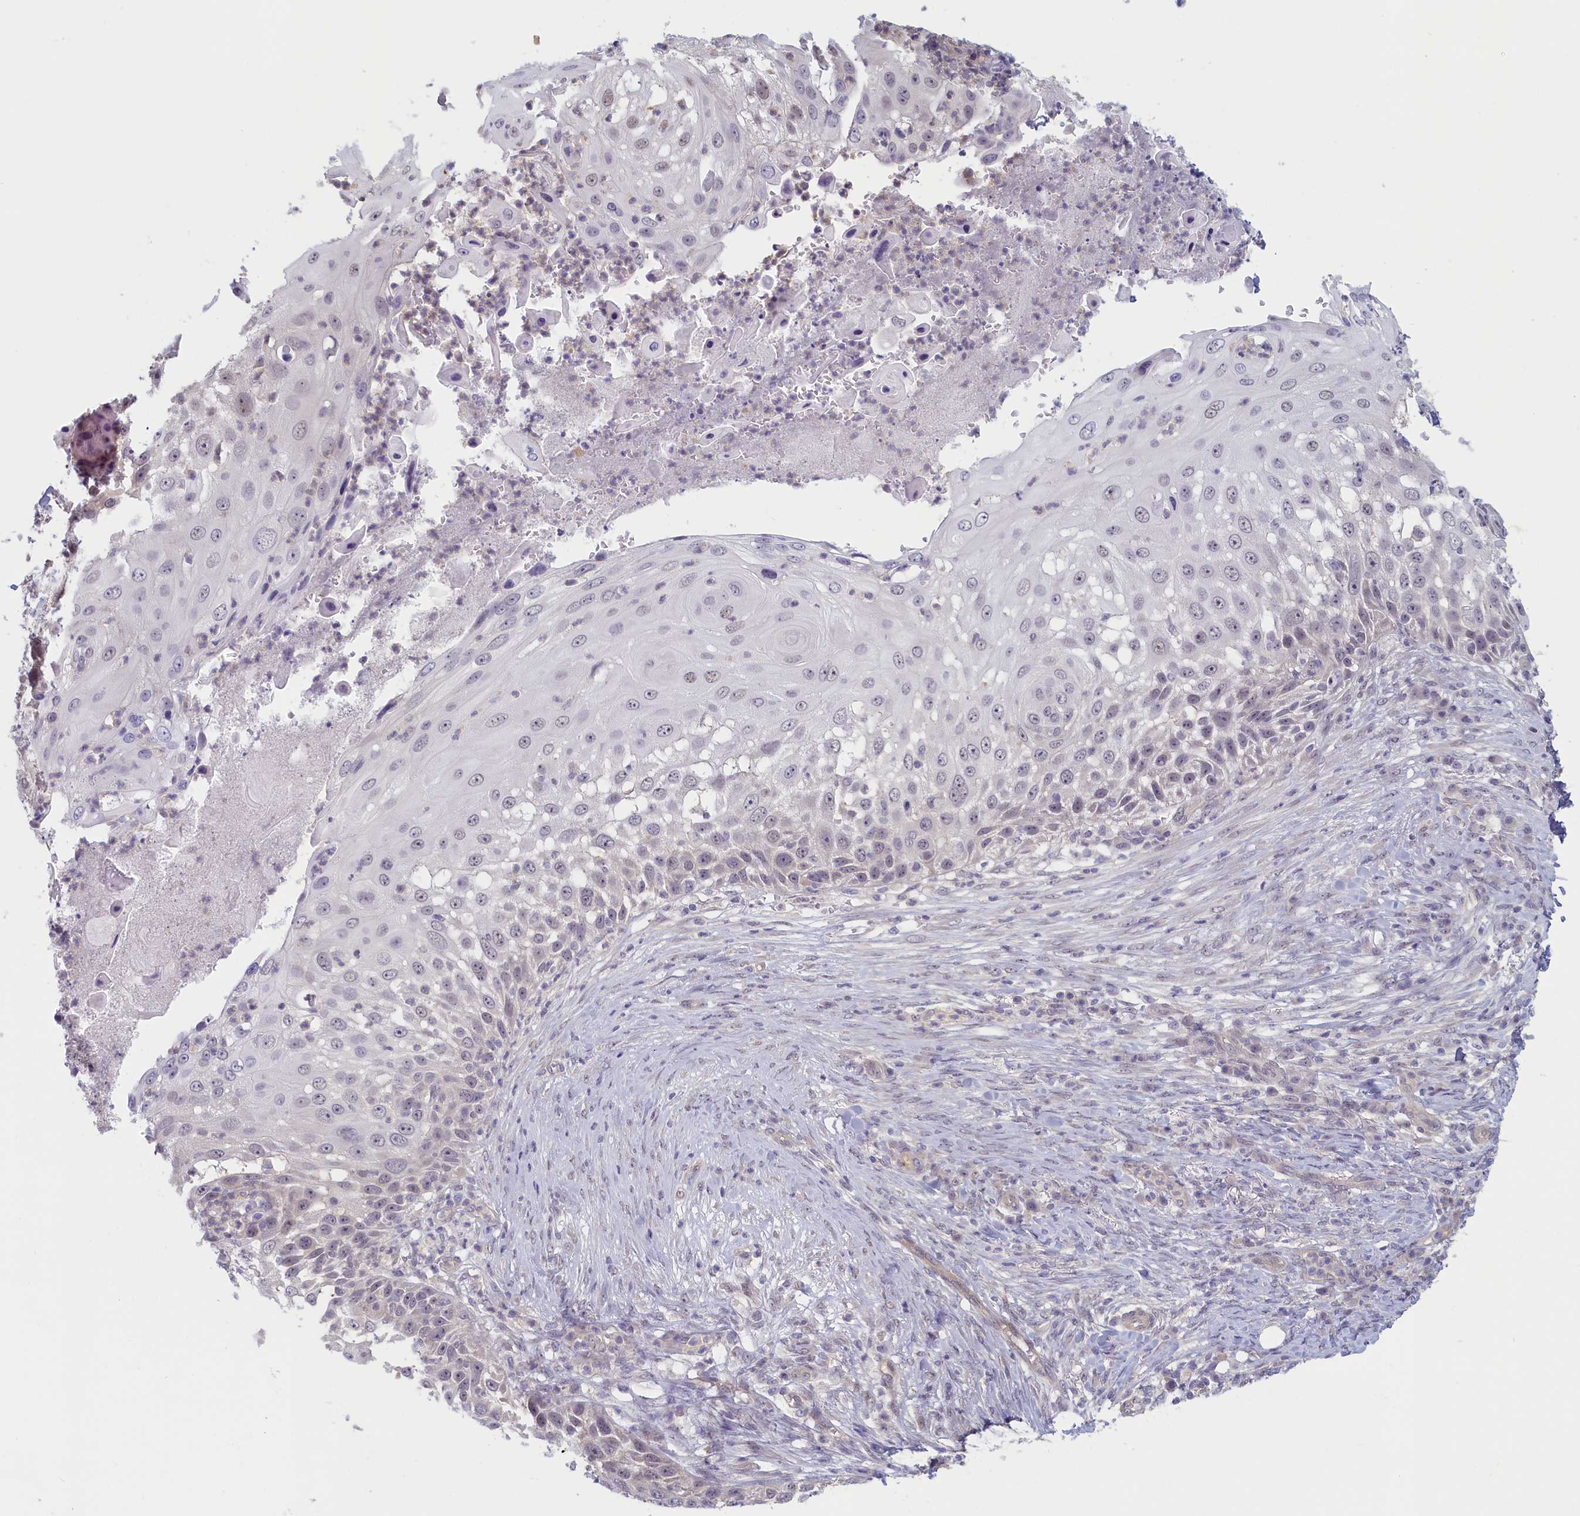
{"staining": {"intensity": "weak", "quantity": "<25%", "location": "nuclear"}, "tissue": "skin cancer", "cell_type": "Tumor cells", "image_type": "cancer", "snomed": [{"axis": "morphology", "description": "Squamous cell carcinoma, NOS"}, {"axis": "topography", "description": "Skin"}], "caption": "Immunohistochemical staining of human squamous cell carcinoma (skin) exhibits no significant expression in tumor cells.", "gene": "C19orf44", "patient": {"sex": "female", "age": 44}}